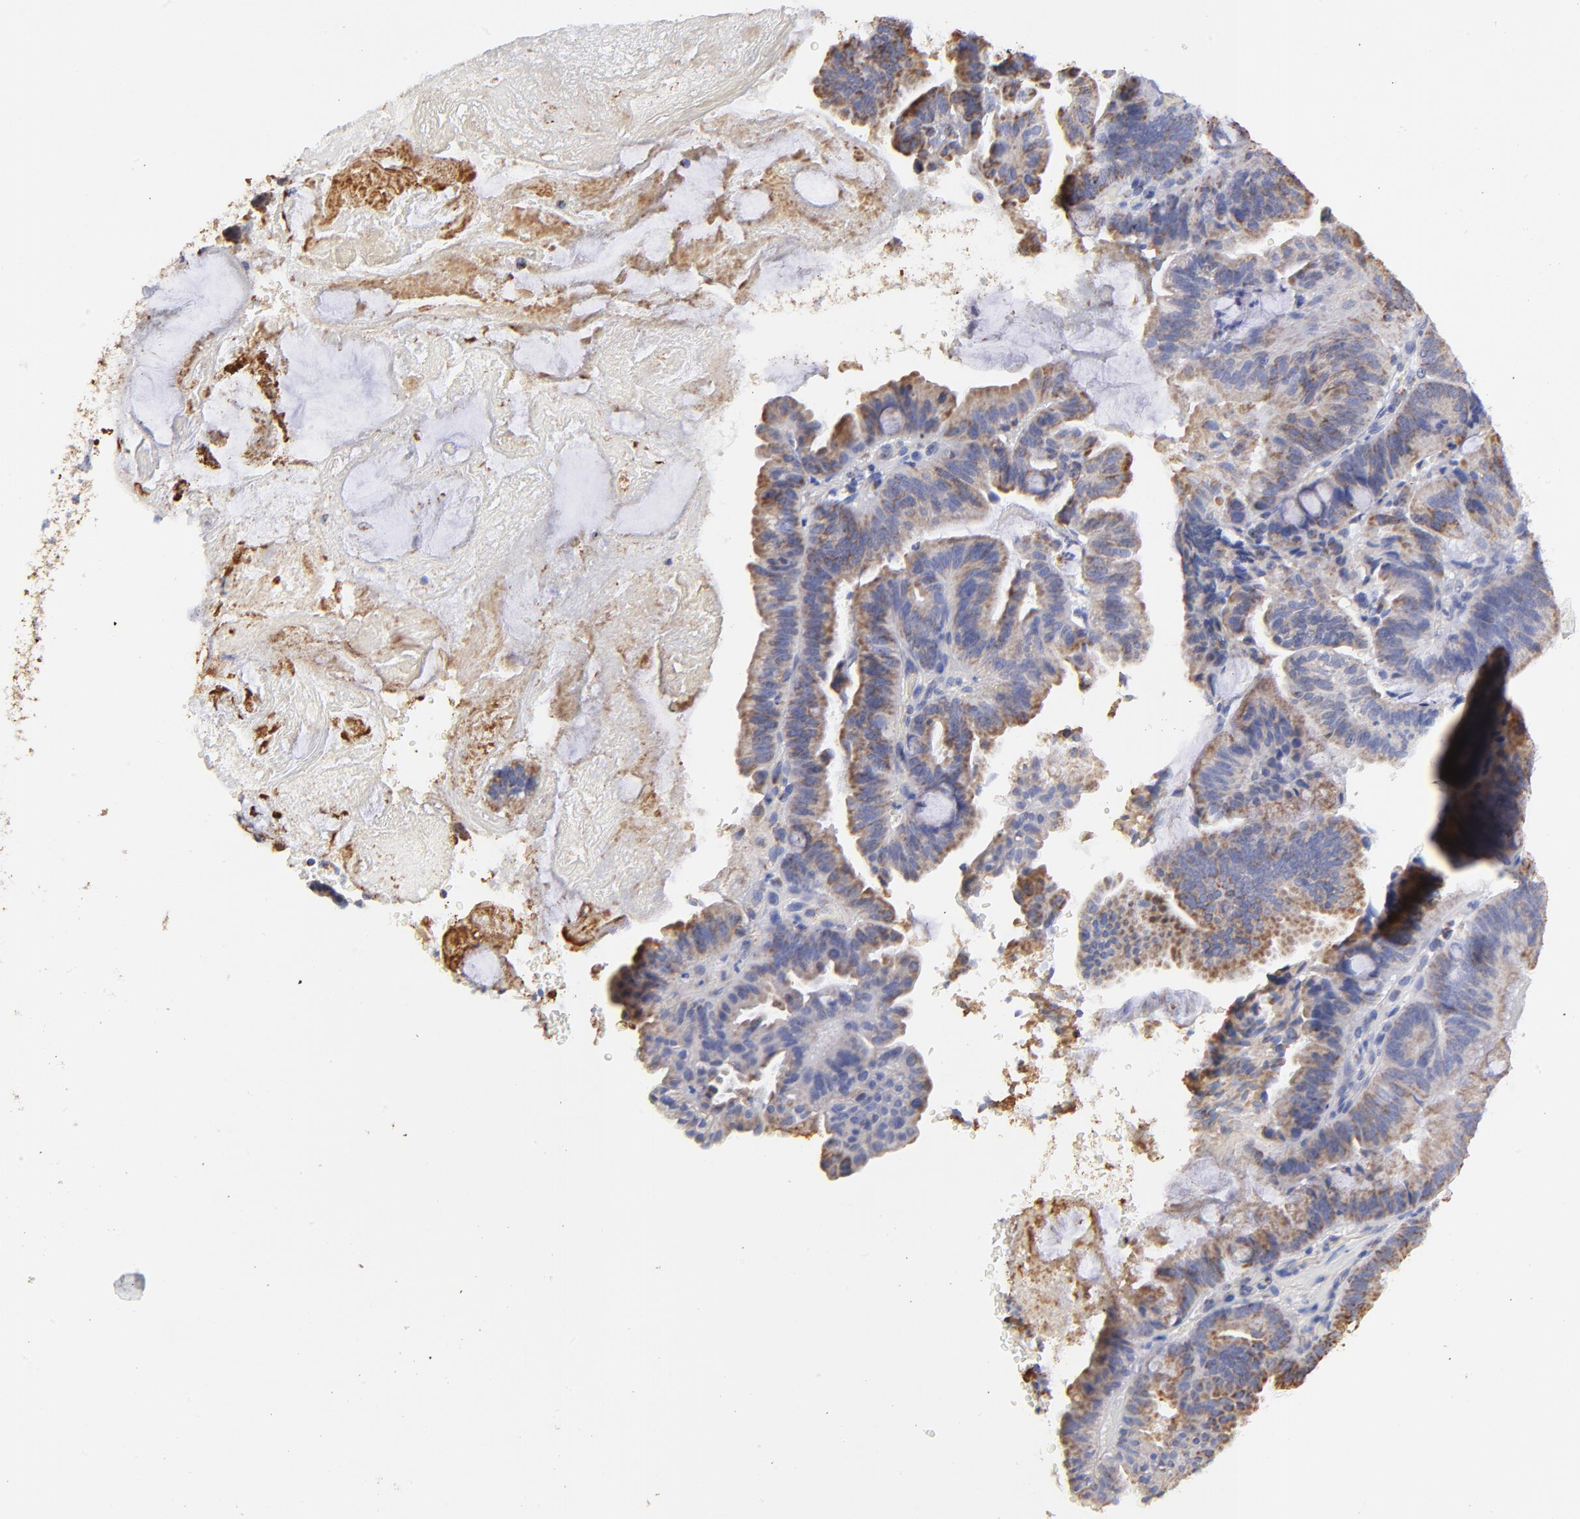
{"staining": {"intensity": "weak", "quantity": ">75%", "location": "cytoplasmic/membranous"}, "tissue": "pancreatic cancer", "cell_type": "Tumor cells", "image_type": "cancer", "snomed": [{"axis": "morphology", "description": "Adenocarcinoma, NOS"}, {"axis": "topography", "description": "Pancreas"}], "caption": "High-magnification brightfield microscopy of pancreatic cancer stained with DAB (3,3'-diaminobenzidine) (brown) and counterstained with hematoxylin (blue). tumor cells exhibit weak cytoplasmic/membranous expression is seen in about>75% of cells.", "gene": "COX4I1", "patient": {"sex": "male", "age": 82}}